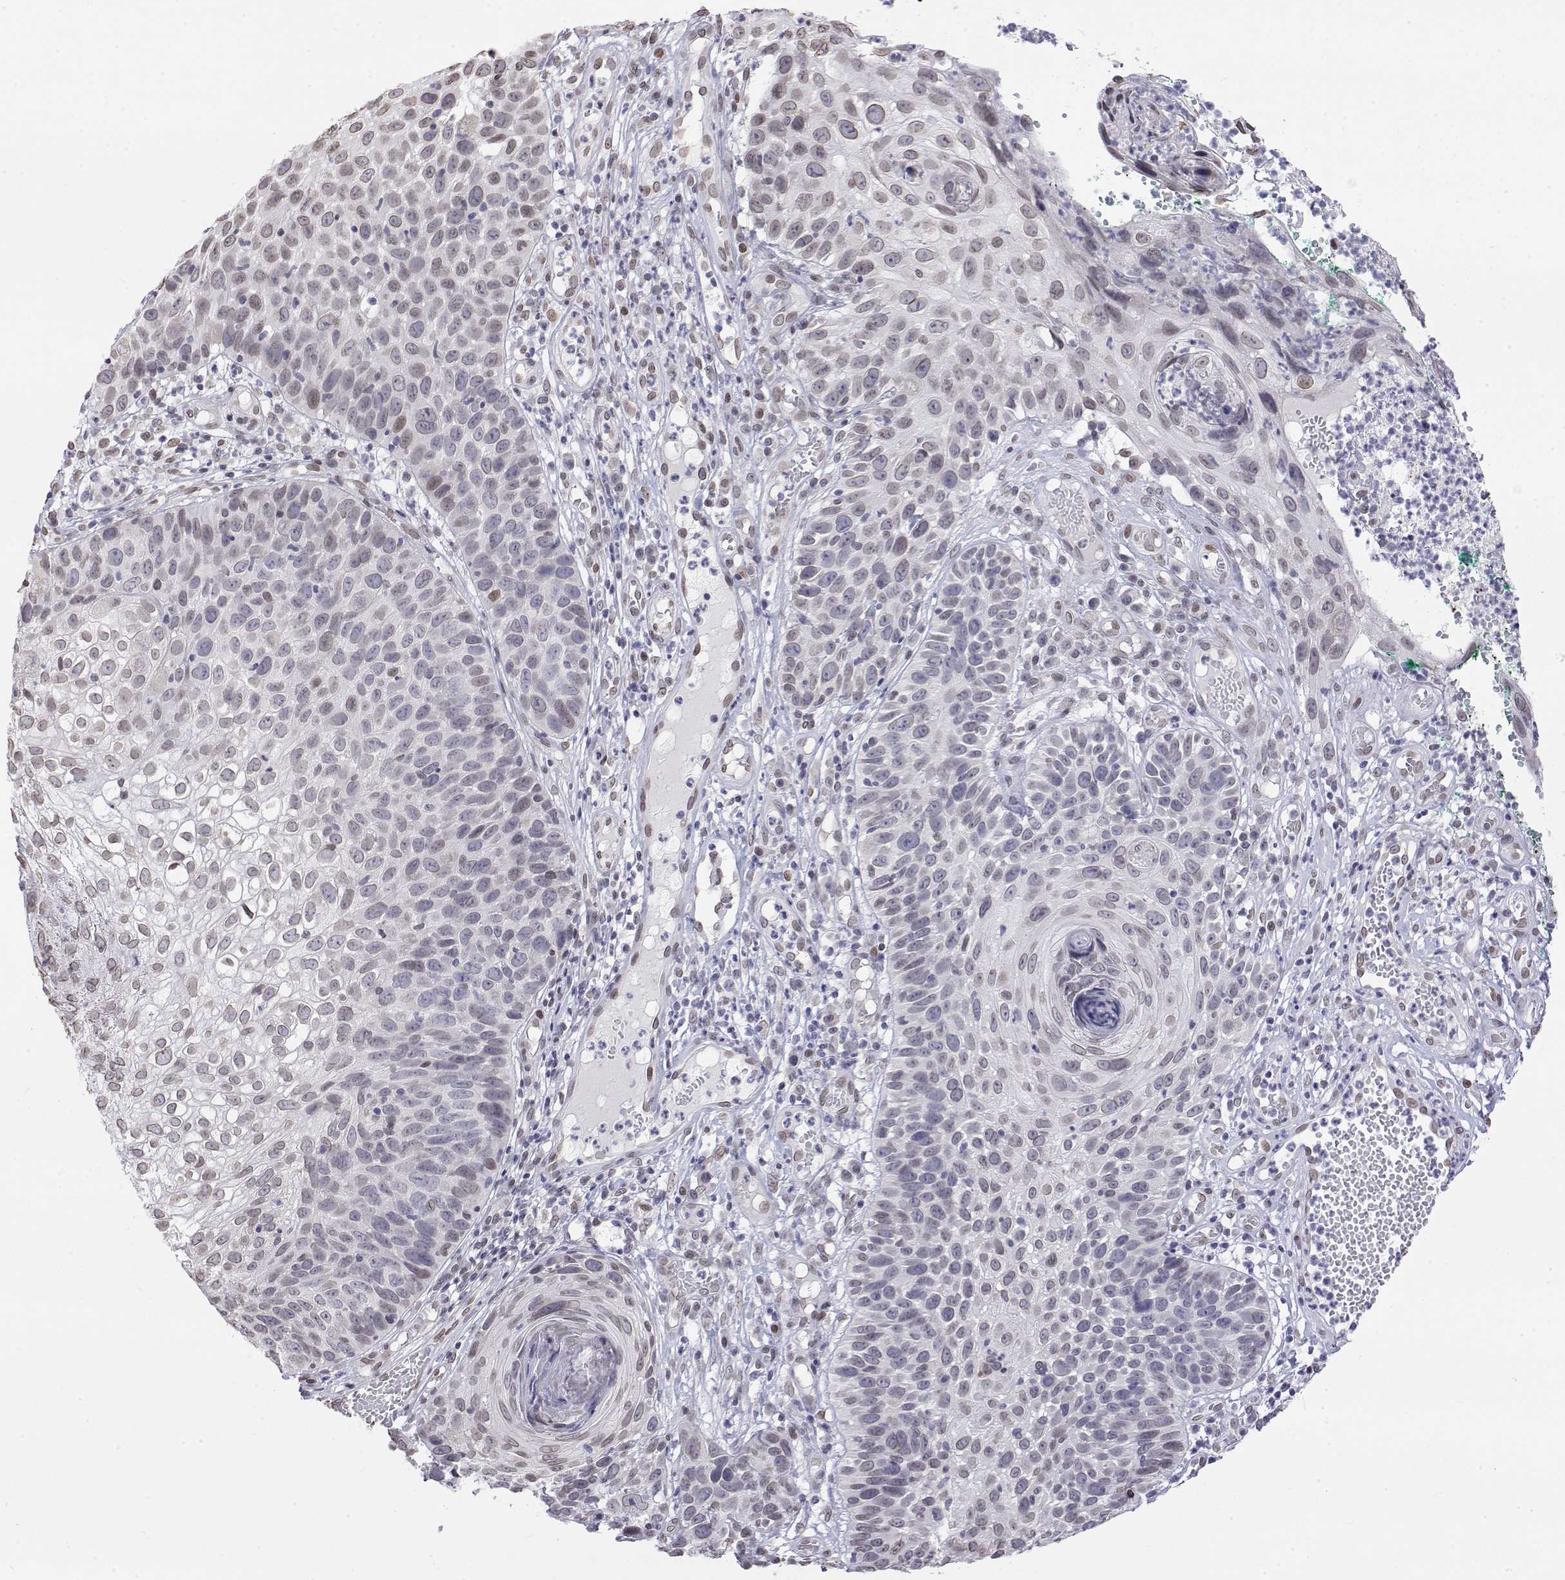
{"staining": {"intensity": "weak", "quantity": "<25%", "location": "nuclear"}, "tissue": "skin cancer", "cell_type": "Tumor cells", "image_type": "cancer", "snomed": [{"axis": "morphology", "description": "Squamous cell carcinoma, NOS"}, {"axis": "topography", "description": "Skin"}], "caption": "Tumor cells show no significant protein staining in skin cancer. The staining is performed using DAB (3,3'-diaminobenzidine) brown chromogen with nuclei counter-stained in using hematoxylin.", "gene": "ZNF532", "patient": {"sex": "male", "age": 92}}